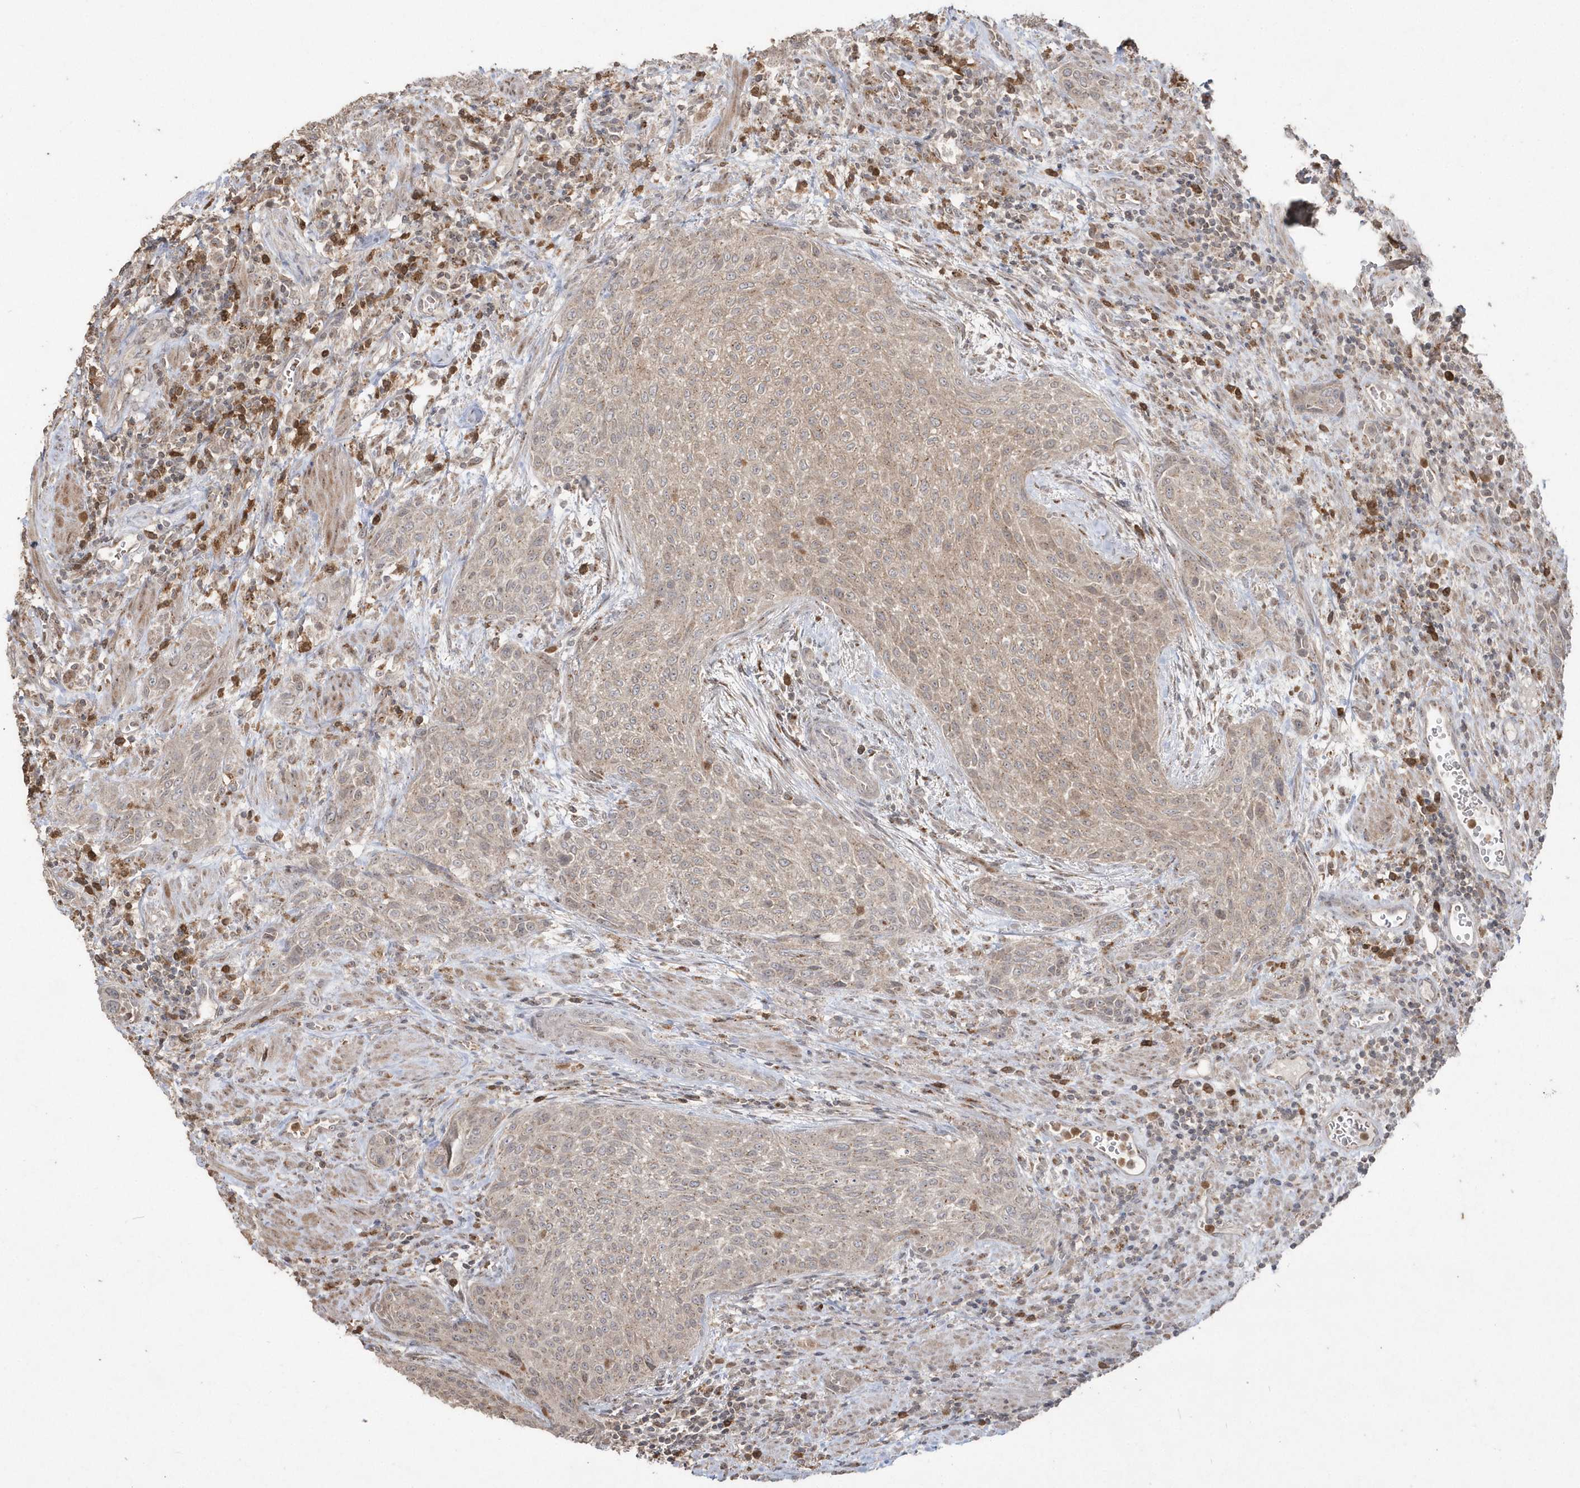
{"staining": {"intensity": "weak", "quantity": "25%-75%", "location": "cytoplasmic/membranous"}, "tissue": "urothelial cancer", "cell_type": "Tumor cells", "image_type": "cancer", "snomed": [{"axis": "morphology", "description": "Urothelial carcinoma, High grade"}, {"axis": "topography", "description": "Urinary bladder"}], "caption": "A low amount of weak cytoplasmic/membranous staining is appreciated in approximately 25%-75% of tumor cells in urothelial carcinoma (high-grade) tissue.", "gene": "GEMIN6", "patient": {"sex": "male", "age": 35}}